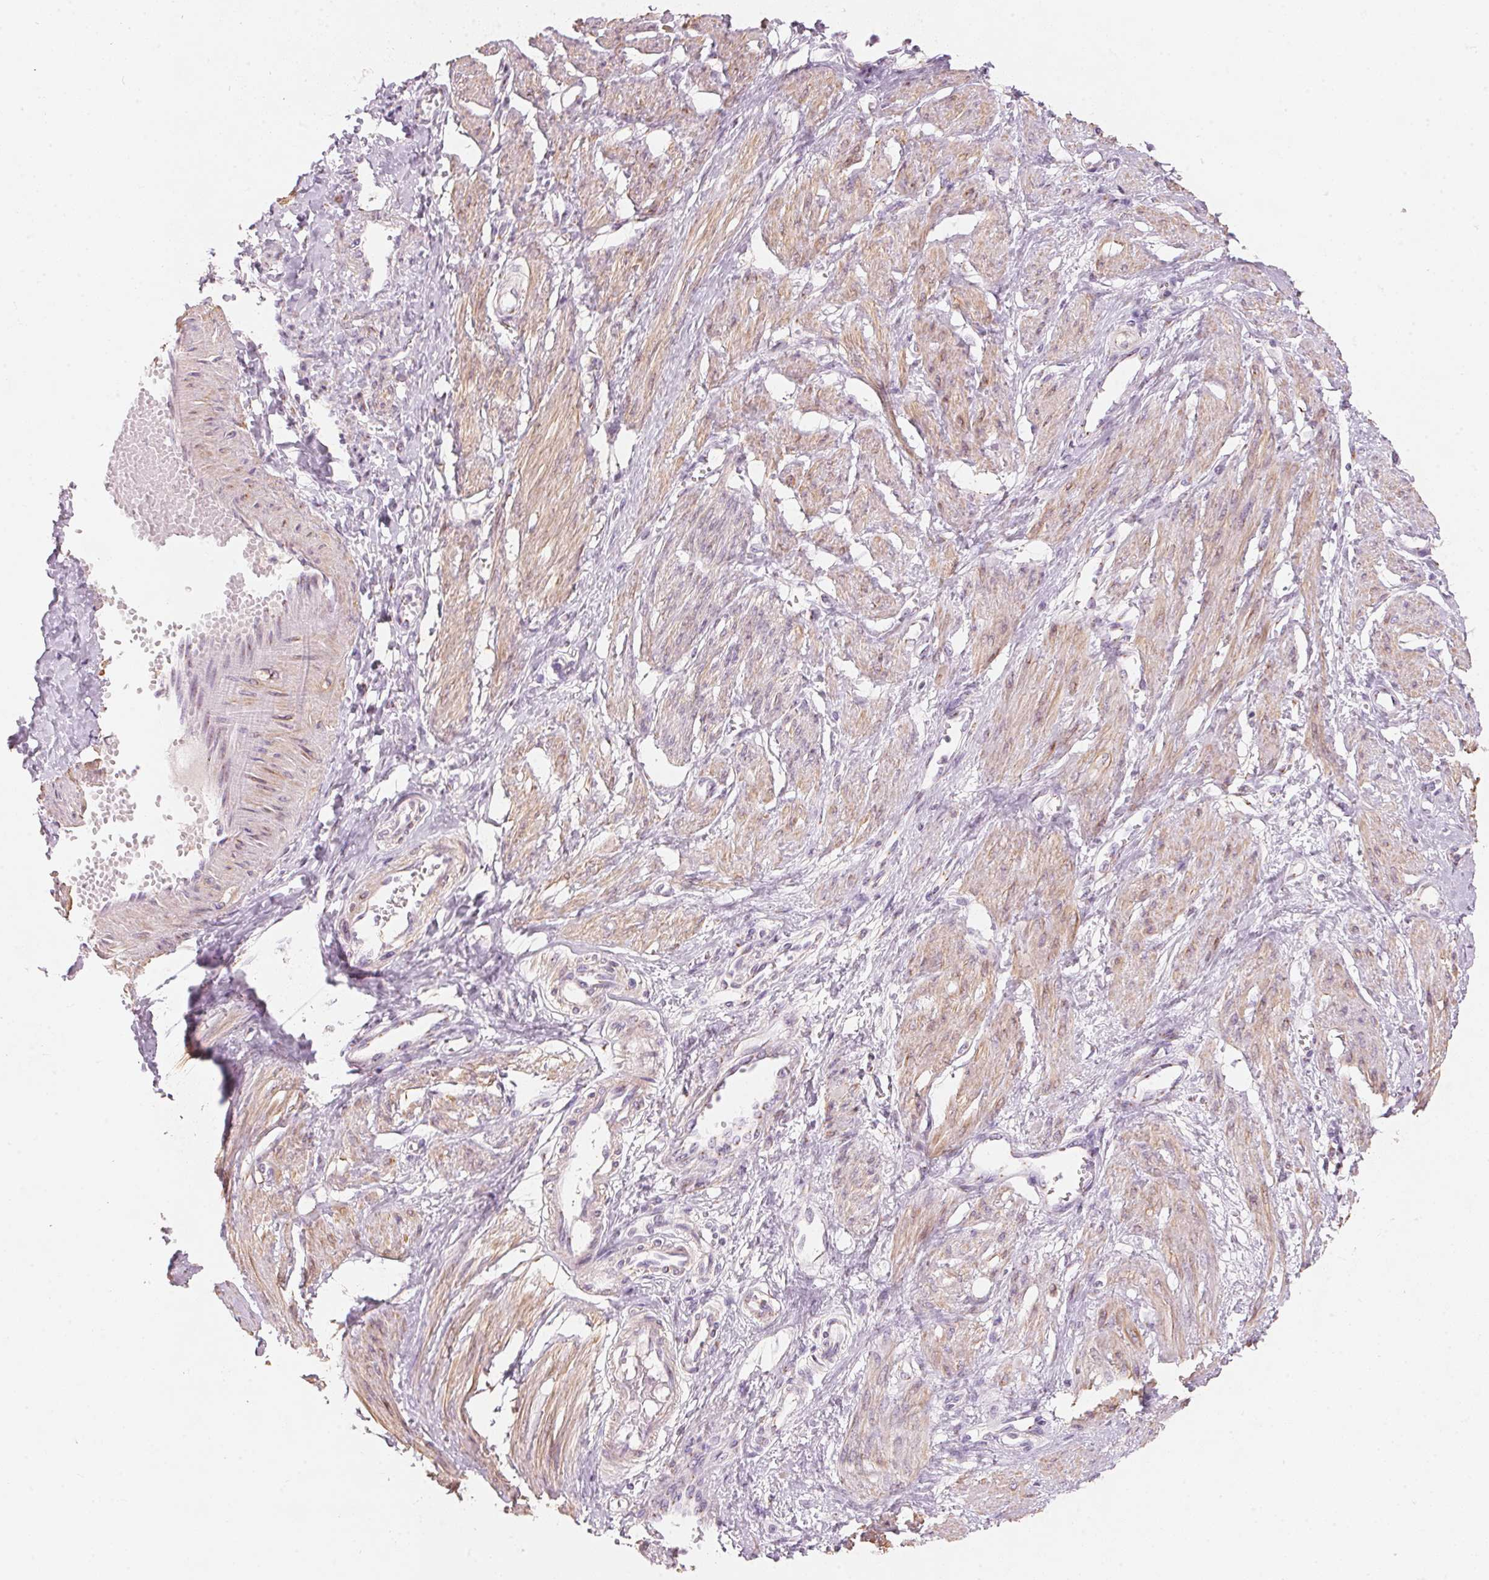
{"staining": {"intensity": "weak", "quantity": "25%-75%", "location": "cytoplasmic/membranous"}, "tissue": "smooth muscle", "cell_type": "Smooth muscle cells", "image_type": "normal", "snomed": [{"axis": "morphology", "description": "Normal tissue, NOS"}, {"axis": "topography", "description": "Smooth muscle"}, {"axis": "topography", "description": "Uterus"}], "caption": "Immunohistochemistry (IHC) of benign human smooth muscle shows low levels of weak cytoplasmic/membranous staining in approximately 25%-75% of smooth muscle cells.", "gene": "DRAM2", "patient": {"sex": "female", "age": 39}}